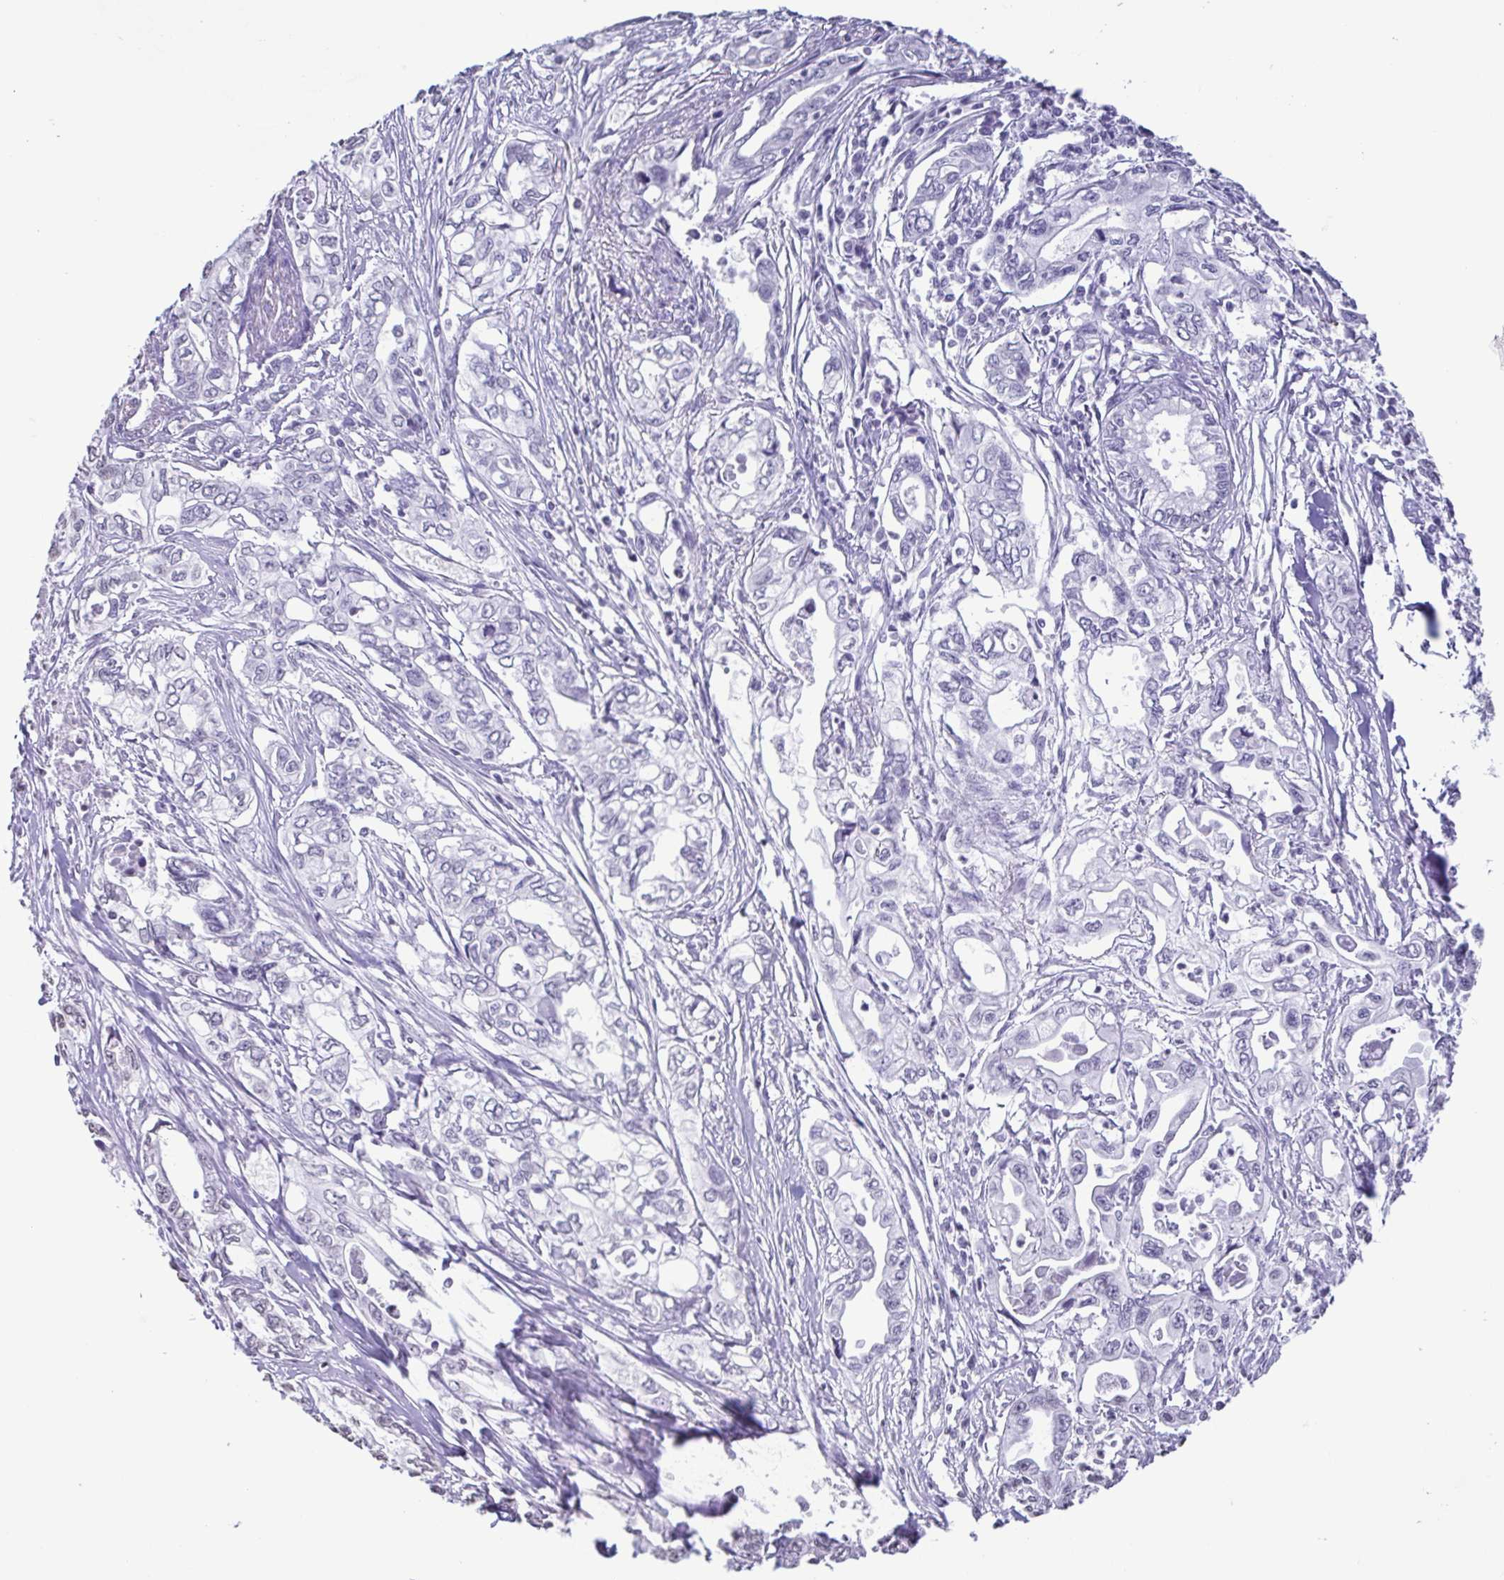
{"staining": {"intensity": "negative", "quantity": "none", "location": "none"}, "tissue": "pancreatic cancer", "cell_type": "Tumor cells", "image_type": "cancer", "snomed": [{"axis": "morphology", "description": "Adenocarcinoma, NOS"}, {"axis": "topography", "description": "Pancreas"}], "caption": "Pancreatic adenocarcinoma was stained to show a protein in brown. There is no significant positivity in tumor cells.", "gene": "VCY1B", "patient": {"sex": "male", "age": 68}}